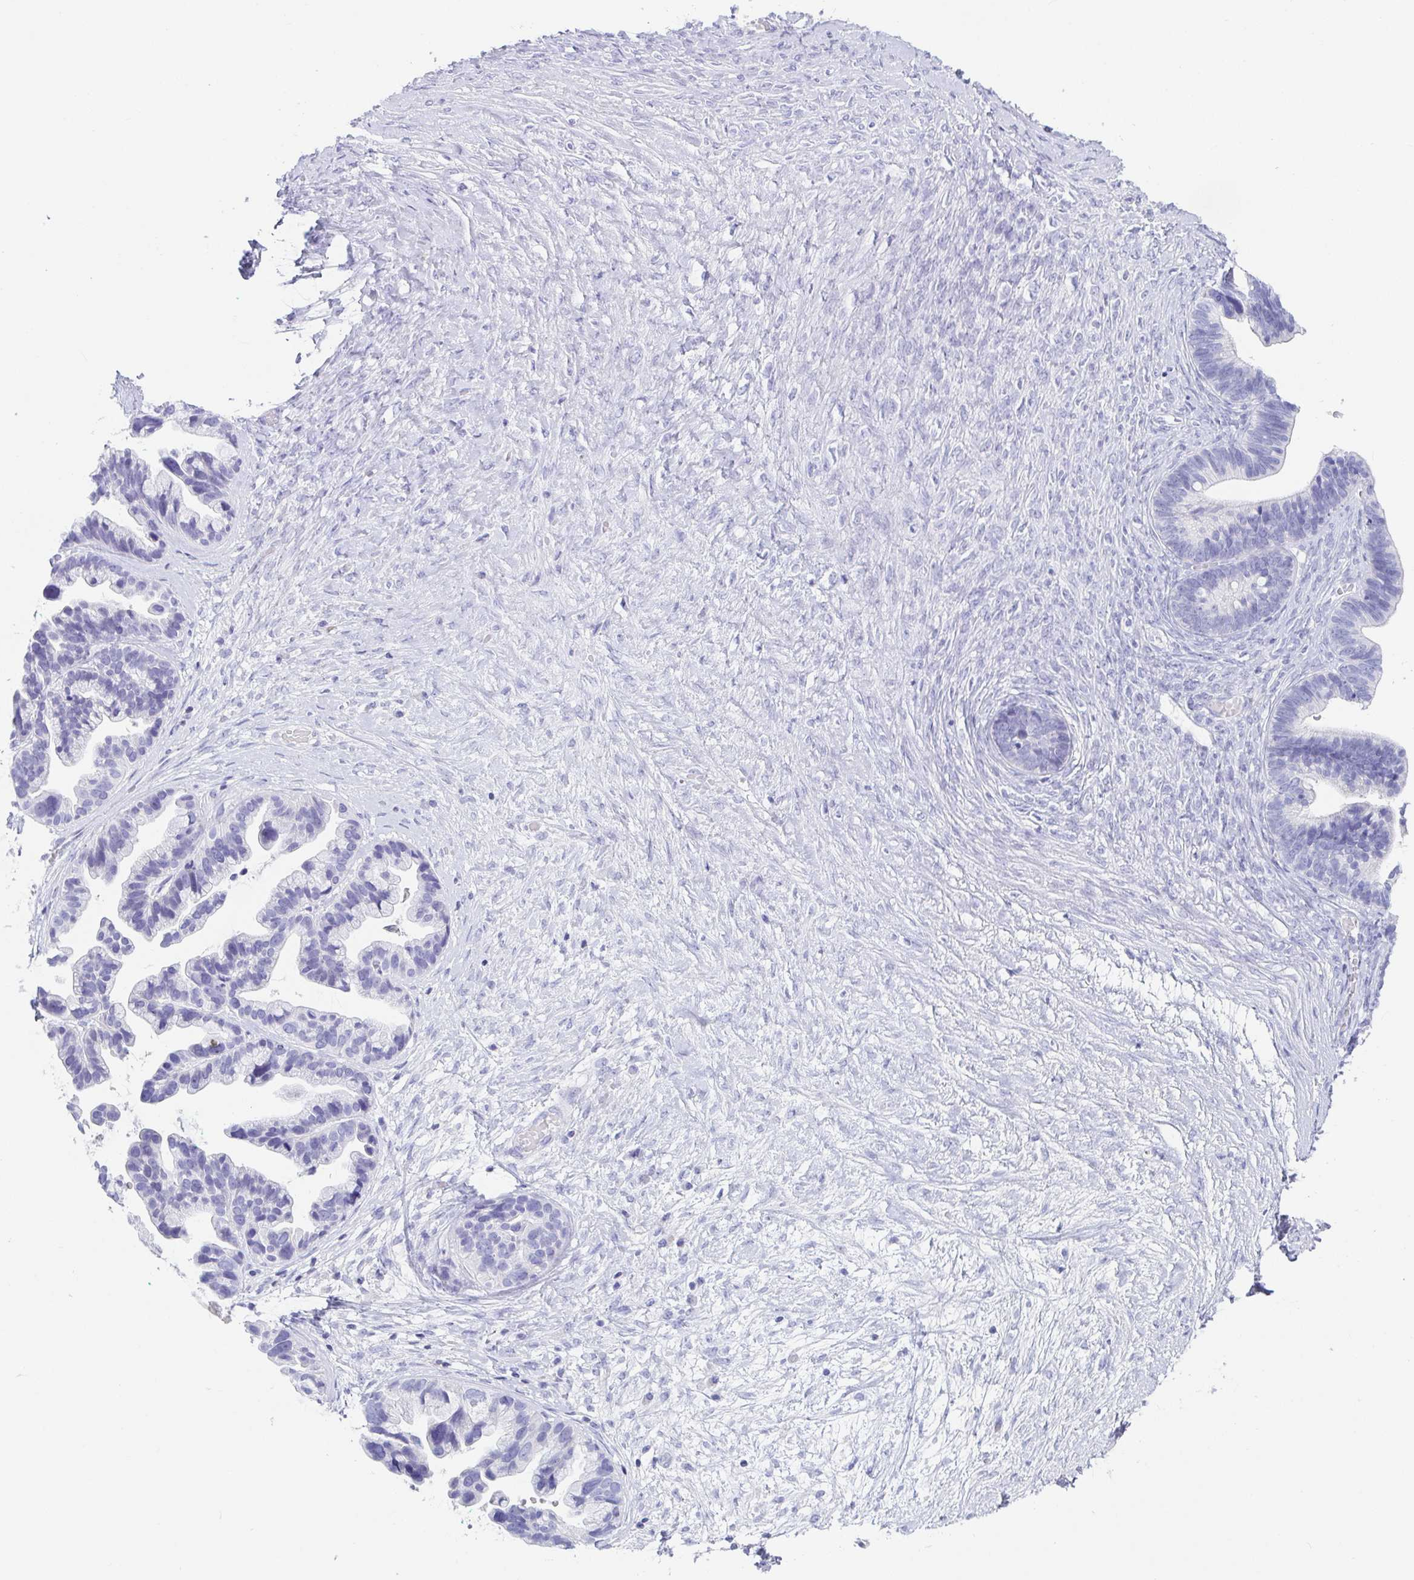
{"staining": {"intensity": "negative", "quantity": "none", "location": "none"}, "tissue": "ovarian cancer", "cell_type": "Tumor cells", "image_type": "cancer", "snomed": [{"axis": "morphology", "description": "Cystadenocarcinoma, serous, NOS"}, {"axis": "topography", "description": "Ovary"}], "caption": "DAB (3,3'-diaminobenzidine) immunohistochemical staining of ovarian serous cystadenocarcinoma displays no significant expression in tumor cells.", "gene": "PLA2G1B", "patient": {"sex": "female", "age": 56}}